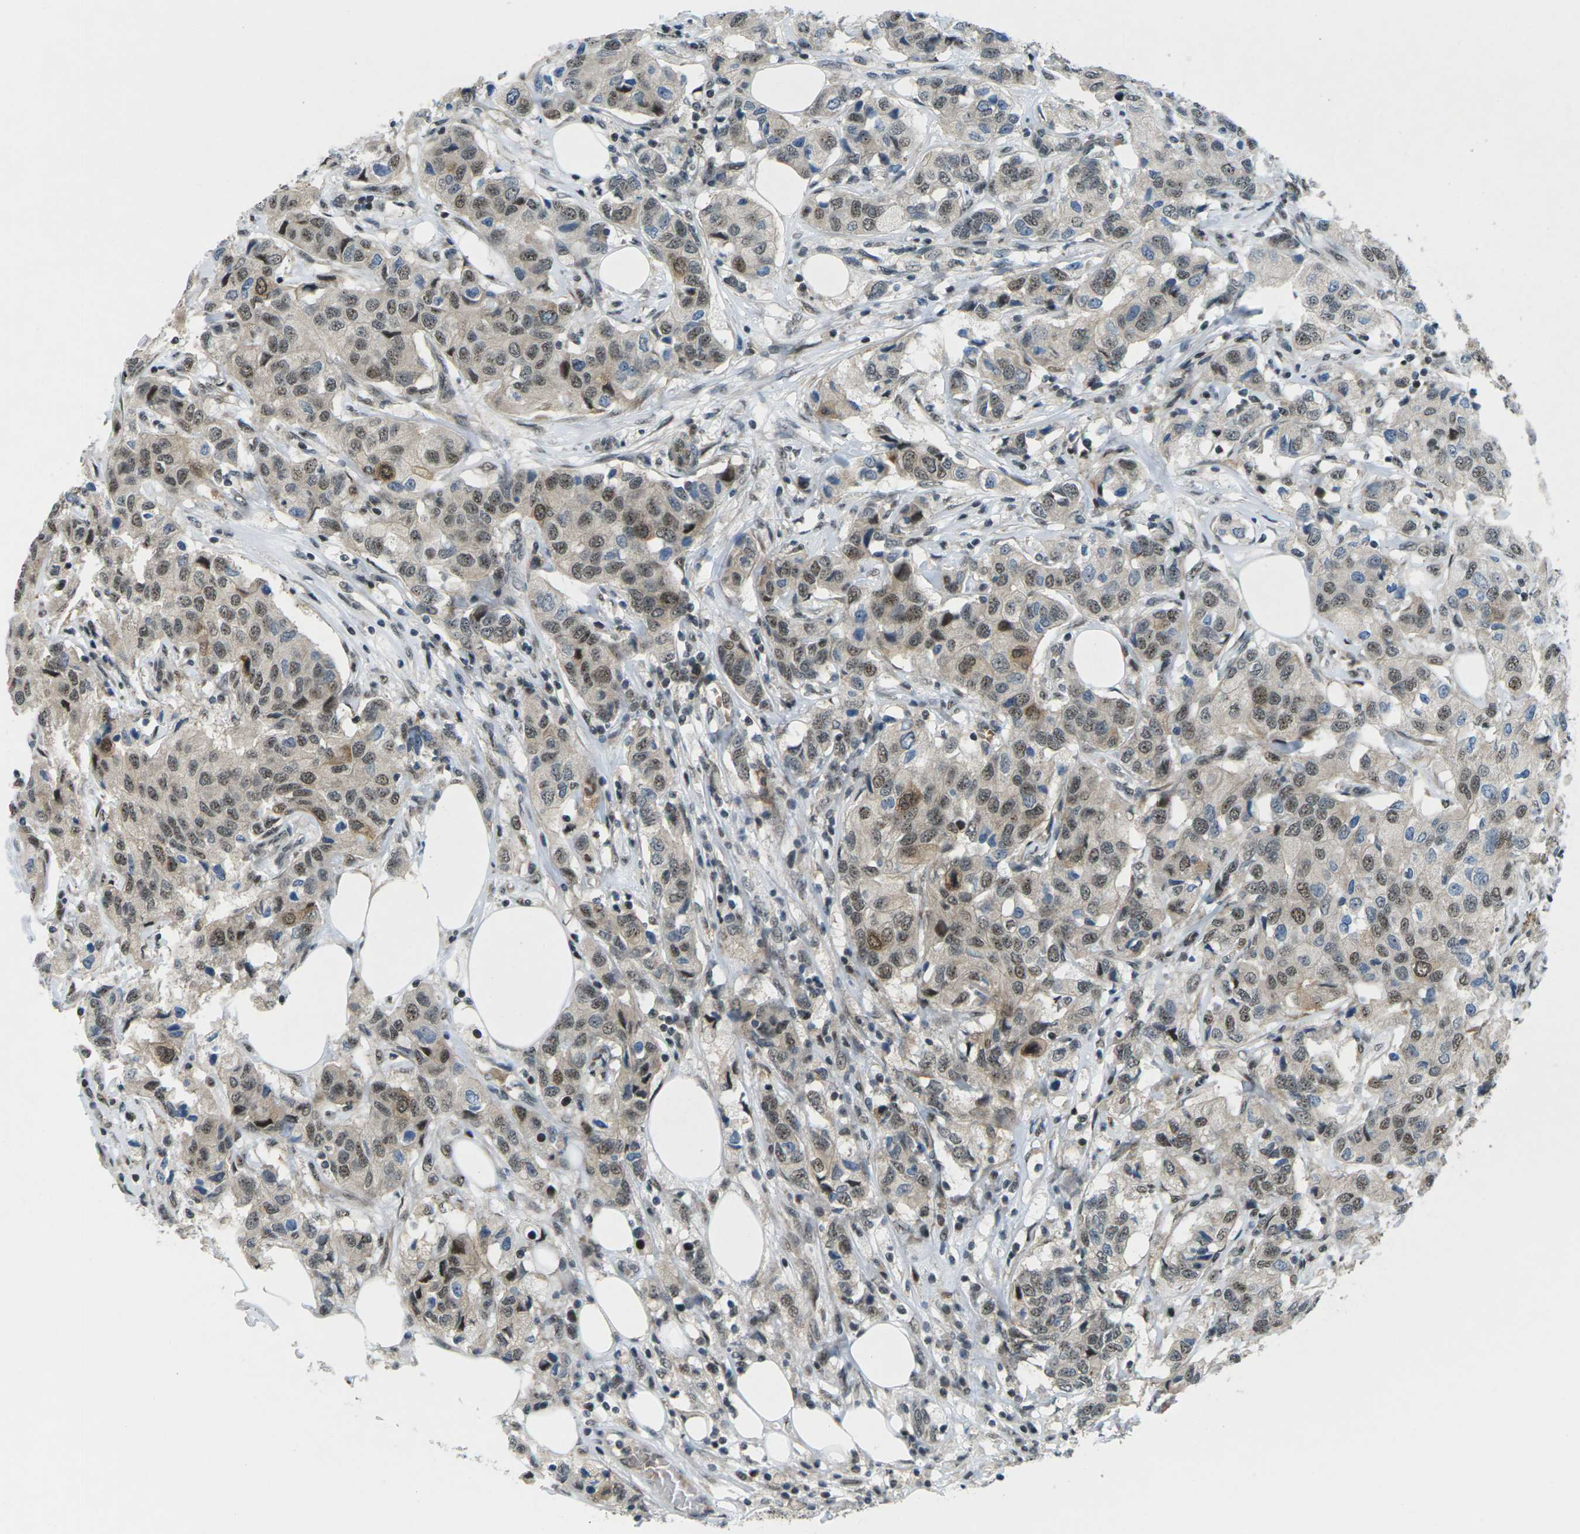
{"staining": {"intensity": "moderate", "quantity": ">75%", "location": "cytoplasmic/membranous,nuclear"}, "tissue": "breast cancer", "cell_type": "Tumor cells", "image_type": "cancer", "snomed": [{"axis": "morphology", "description": "Duct carcinoma"}, {"axis": "topography", "description": "Breast"}], "caption": "Human breast intraductal carcinoma stained with a protein marker demonstrates moderate staining in tumor cells.", "gene": "UBE2S", "patient": {"sex": "female", "age": 80}}